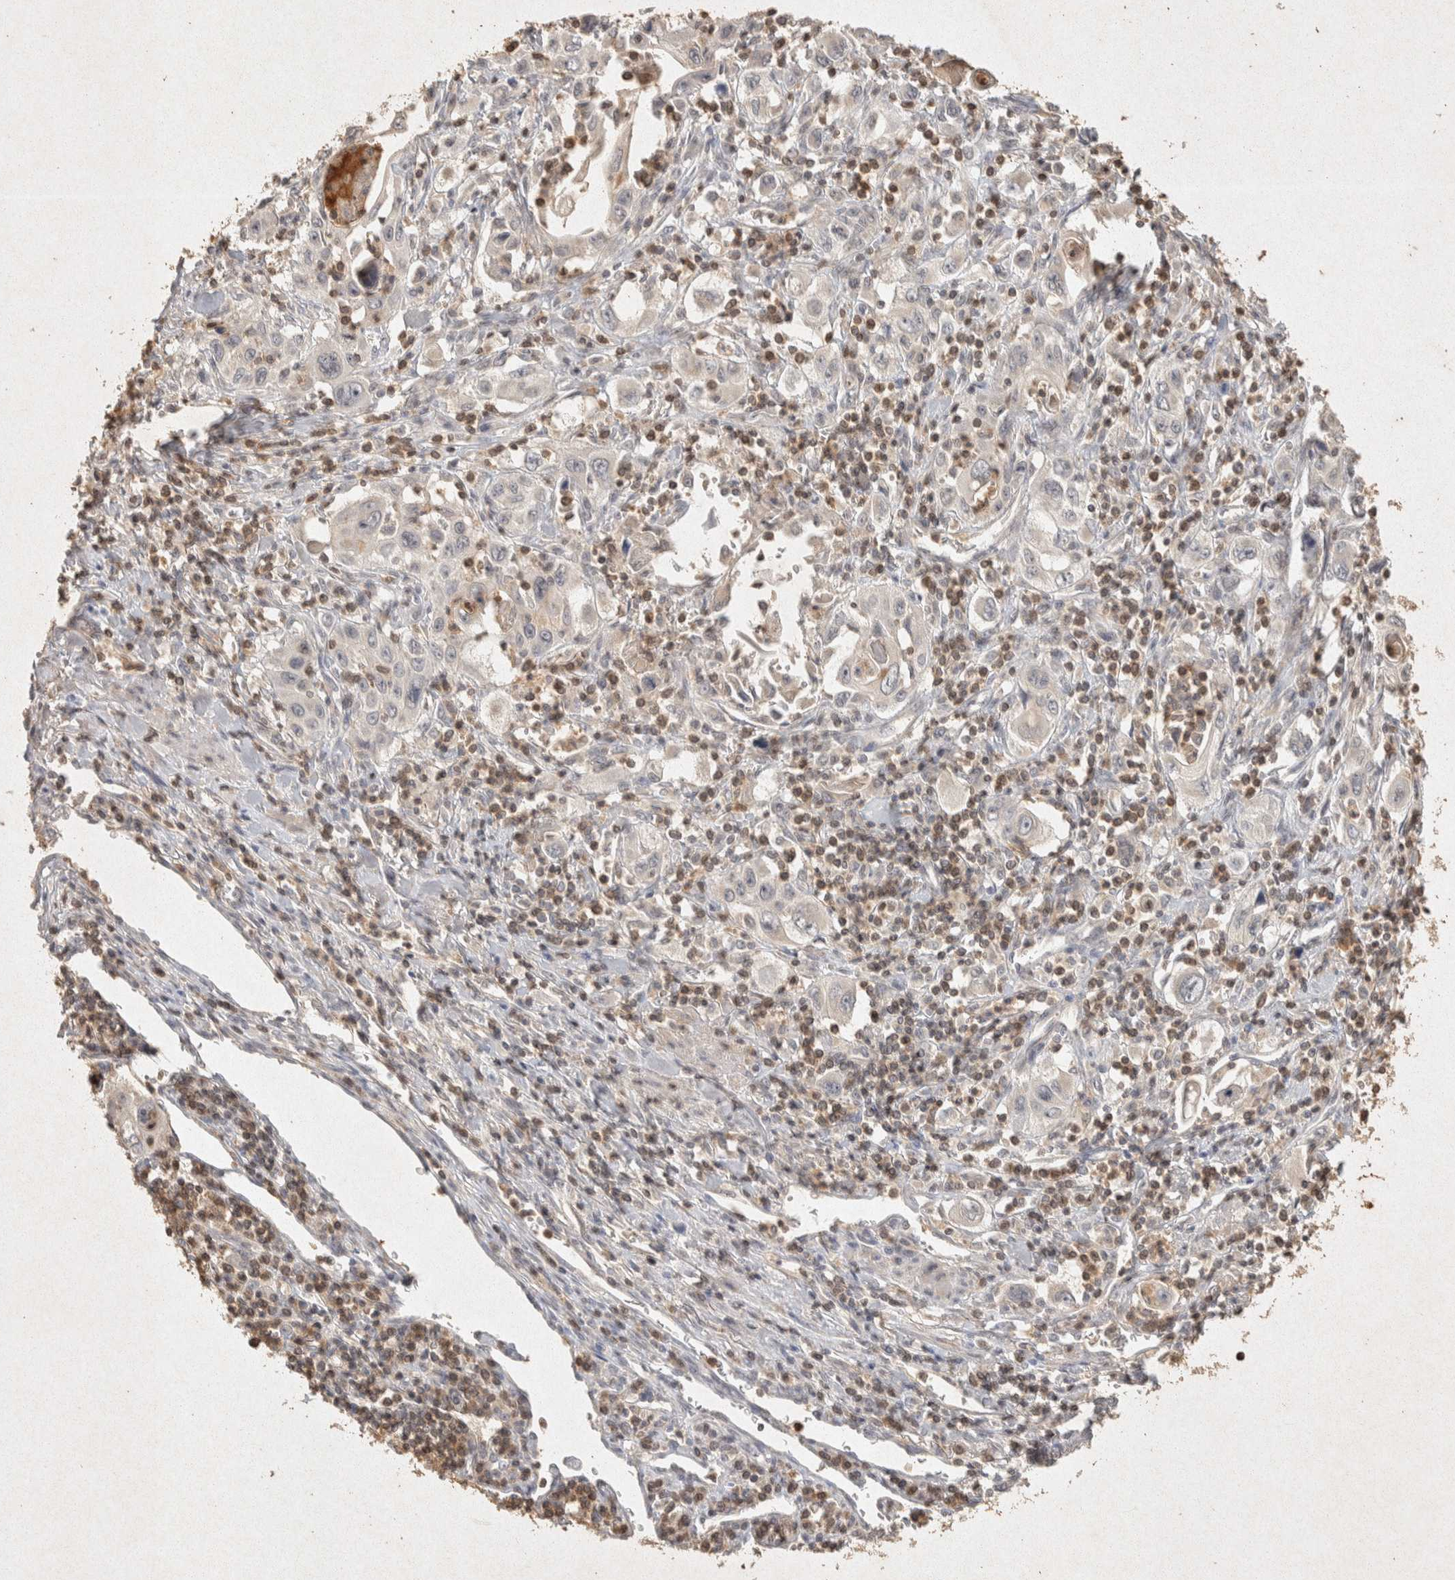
{"staining": {"intensity": "negative", "quantity": "none", "location": "none"}, "tissue": "pancreatic cancer", "cell_type": "Tumor cells", "image_type": "cancer", "snomed": [{"axis": "morphology", "description": "Adenocarcinoma, NOS"}, {"axis": "topography", "description": "Pancreas"}], "caption": "Pancreatic cancer (adenocarcinoma) was stained to show a protein in brown. There is no significant staining in tumor cells. (Brightfield microscopy of DAB immunohistochemistry (IHC) at high magnification).", "gene": "RAC2", "patient": {"sex": "male", "age": 70}}